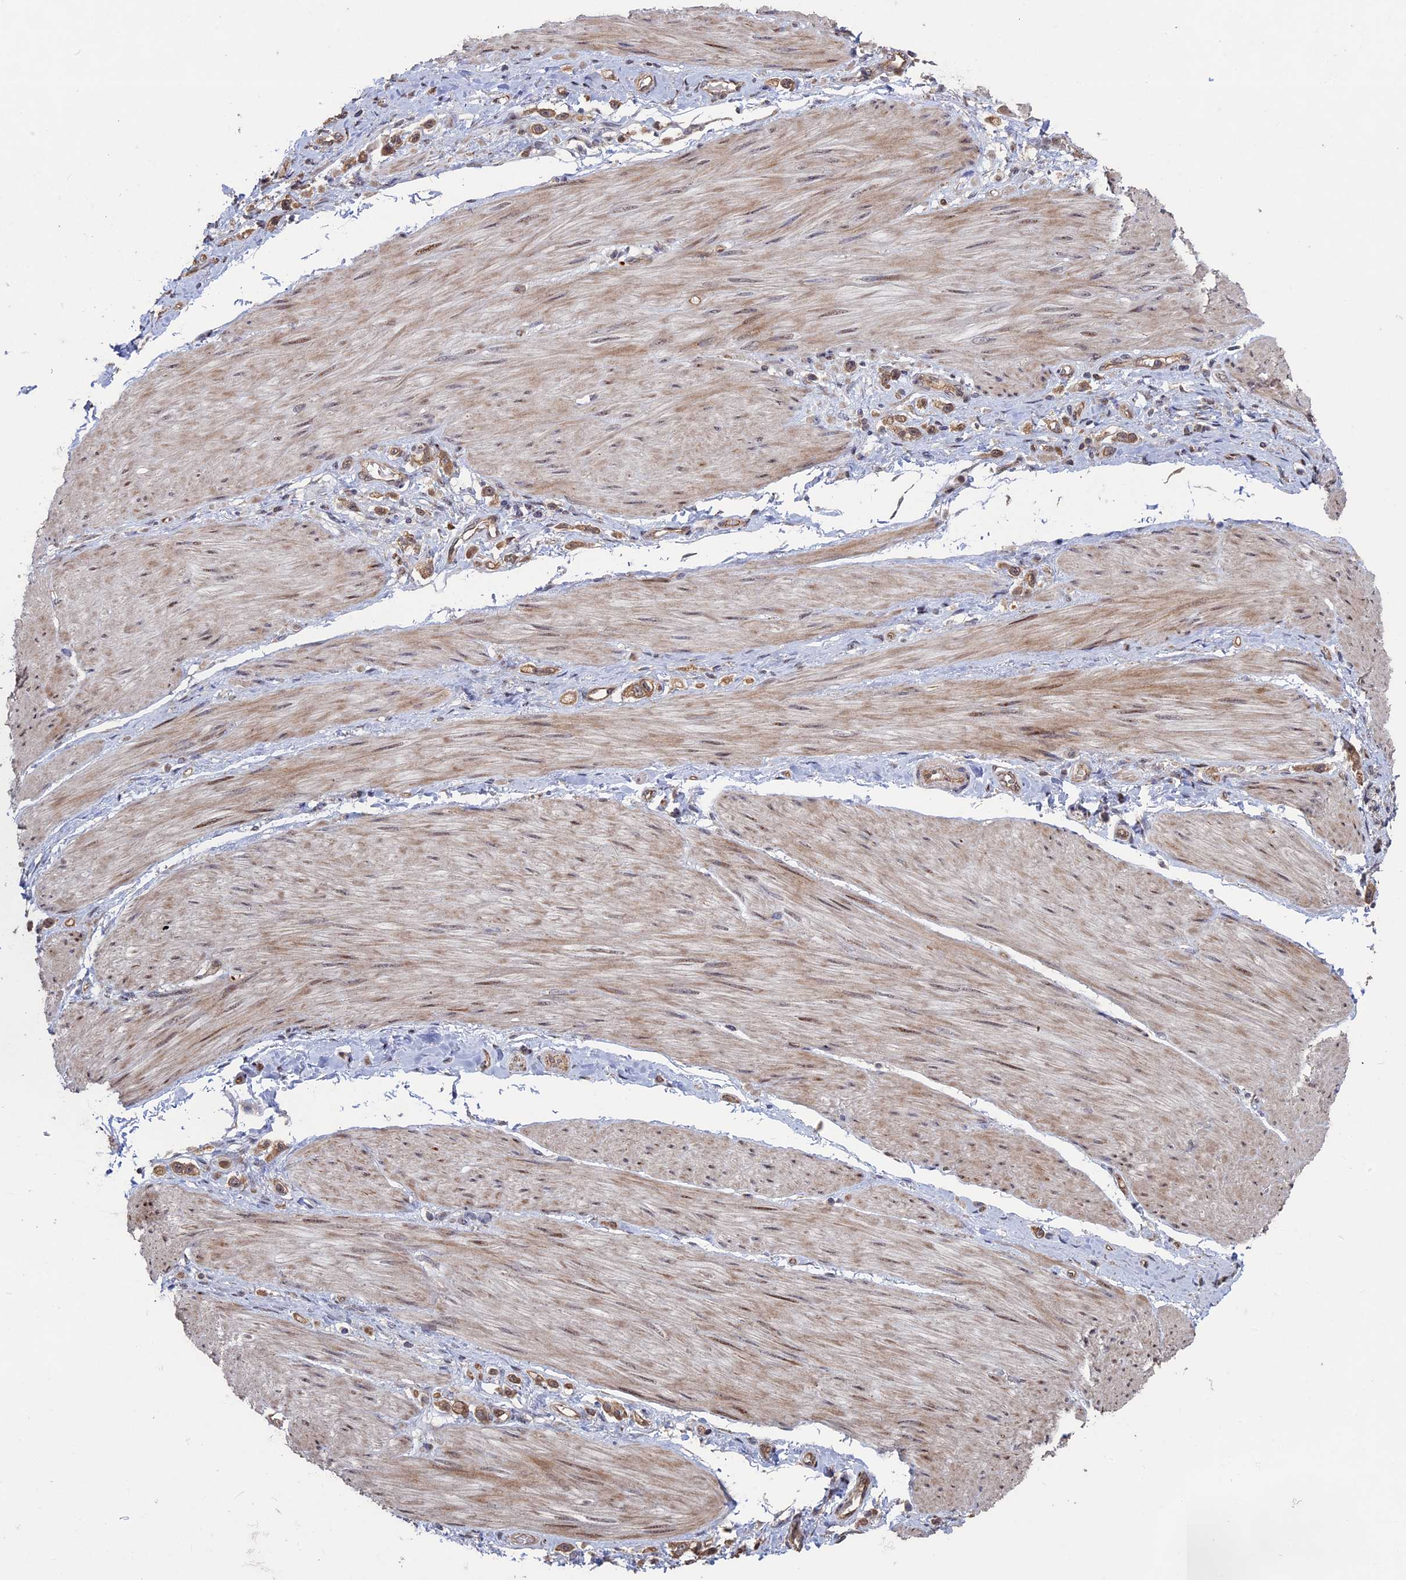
{"staining": {"intensity": "moderate", "quantity": ">75%", "location": "cytoplasmic/membranous"}, "tissue": "stomach cancer", "cell_type": "Tumor cells", "image_type": "cancer", "snomed": [{"axis": "morphology", "description": "Adenocarcinoma, NOS"}, {"axis": "topography", "description": "Stomach"}], "caption": "DAB (3,3'-diaminobenzidine) immunohistochemical staining of adenocarcinoma (stomach) exhibits moderate cytoplasmic/membranous protein staining in approximately >75% of tumor cells.", "gene": "KIAA1328", "patient": {"sex": "female", "age": 65}}